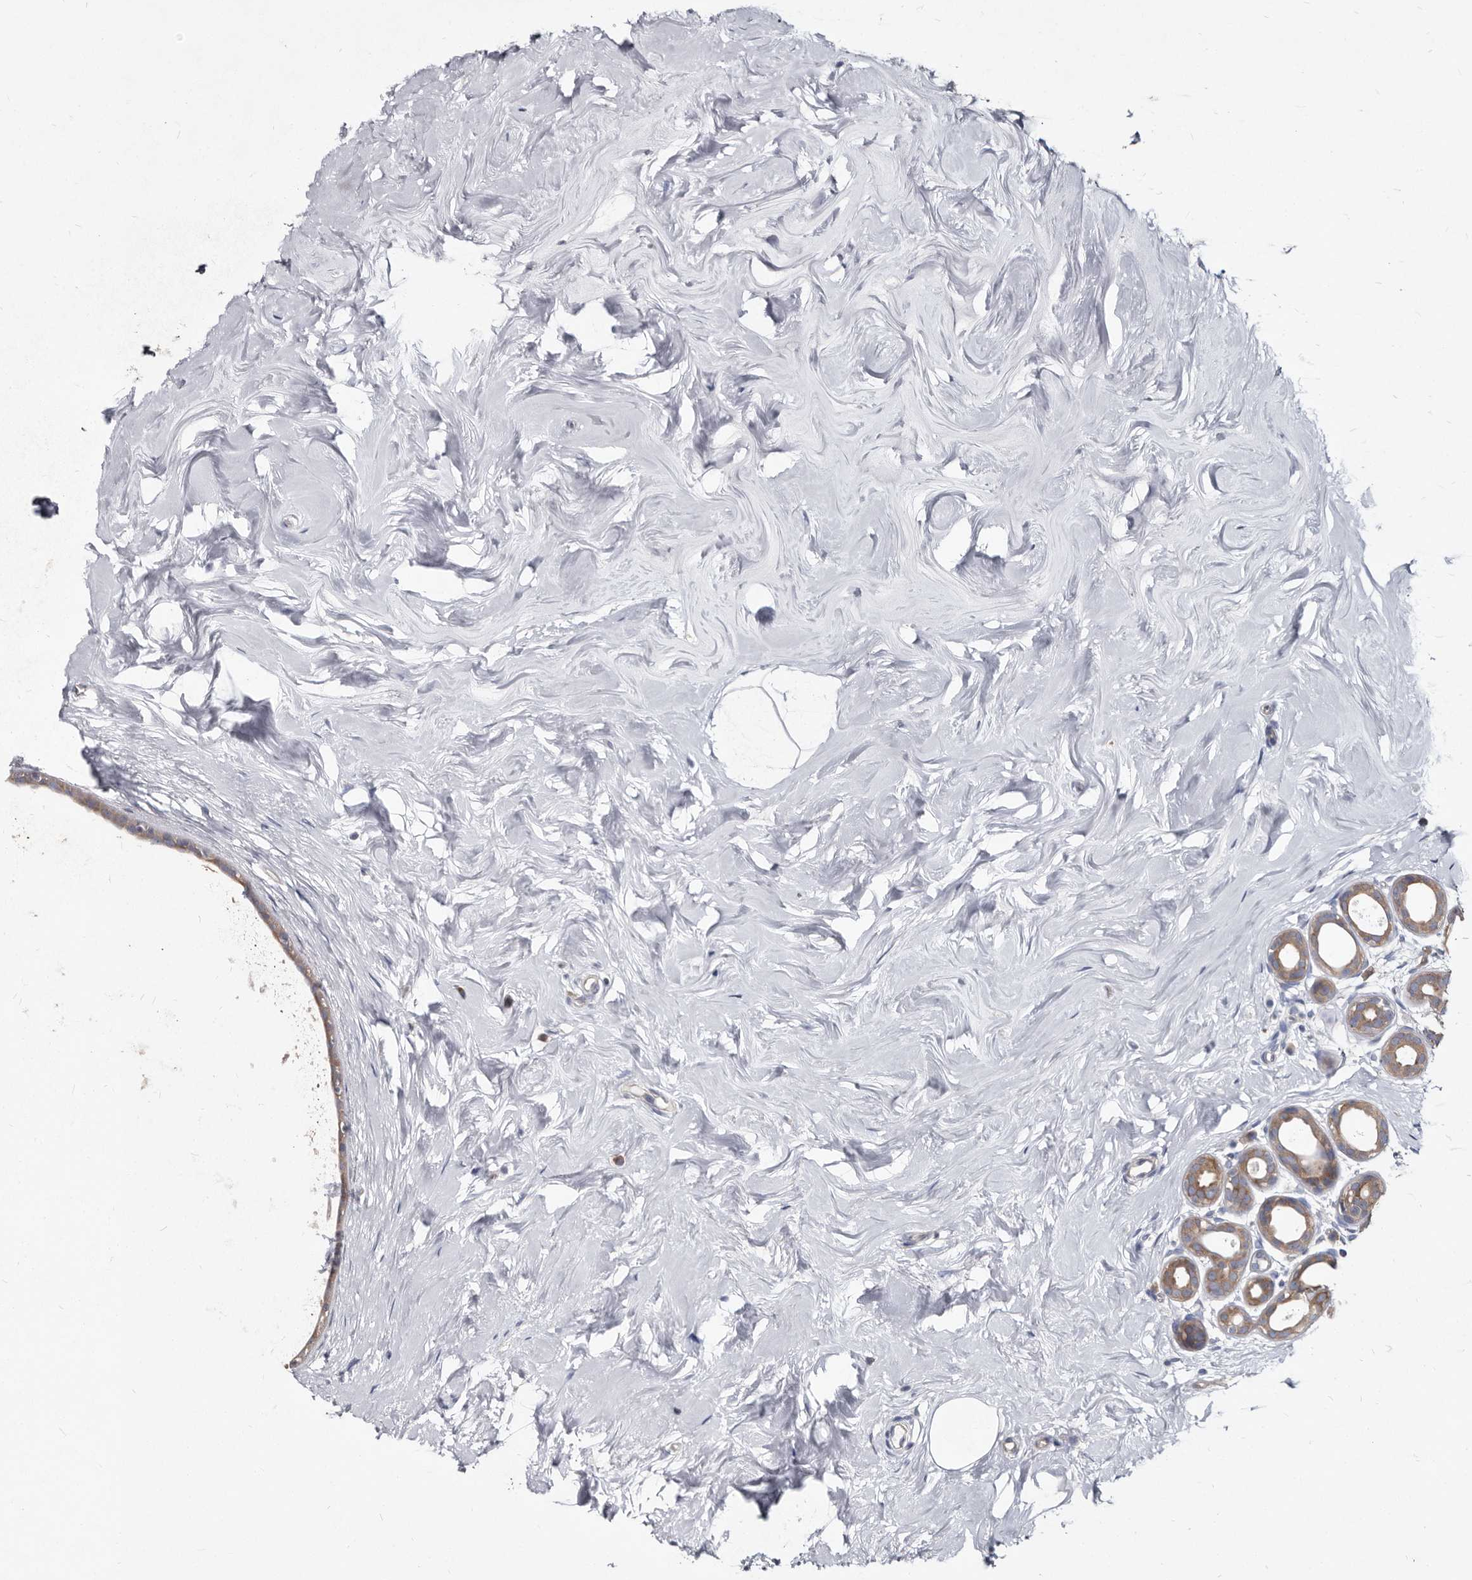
{"staining": {"intensity": "moderate", "quantity": ">75%", "location": "cytoplasmic/membranous"}, "tissue": "breast cancer", "cell_type": "Tumor cells", "image_type": "cancer", "snomed": [{"axis": "morphology", "description": "Lobular carcinoma"}, {"axis": "topography", "description": "Breast"}], "caption": "Lobular carcinoma (breast) was stained to show a protein in brown. There is medium levels of moderate cytoplasmic/membranous positivity in approximately >75% of tumor cells. The staining was performed using DAB, with brown indicating positive protein expression. Nuclei are stained blue with hematoxylin.", "gene": "ABCF2", "patient": {"sex": "female", "age": 47}}